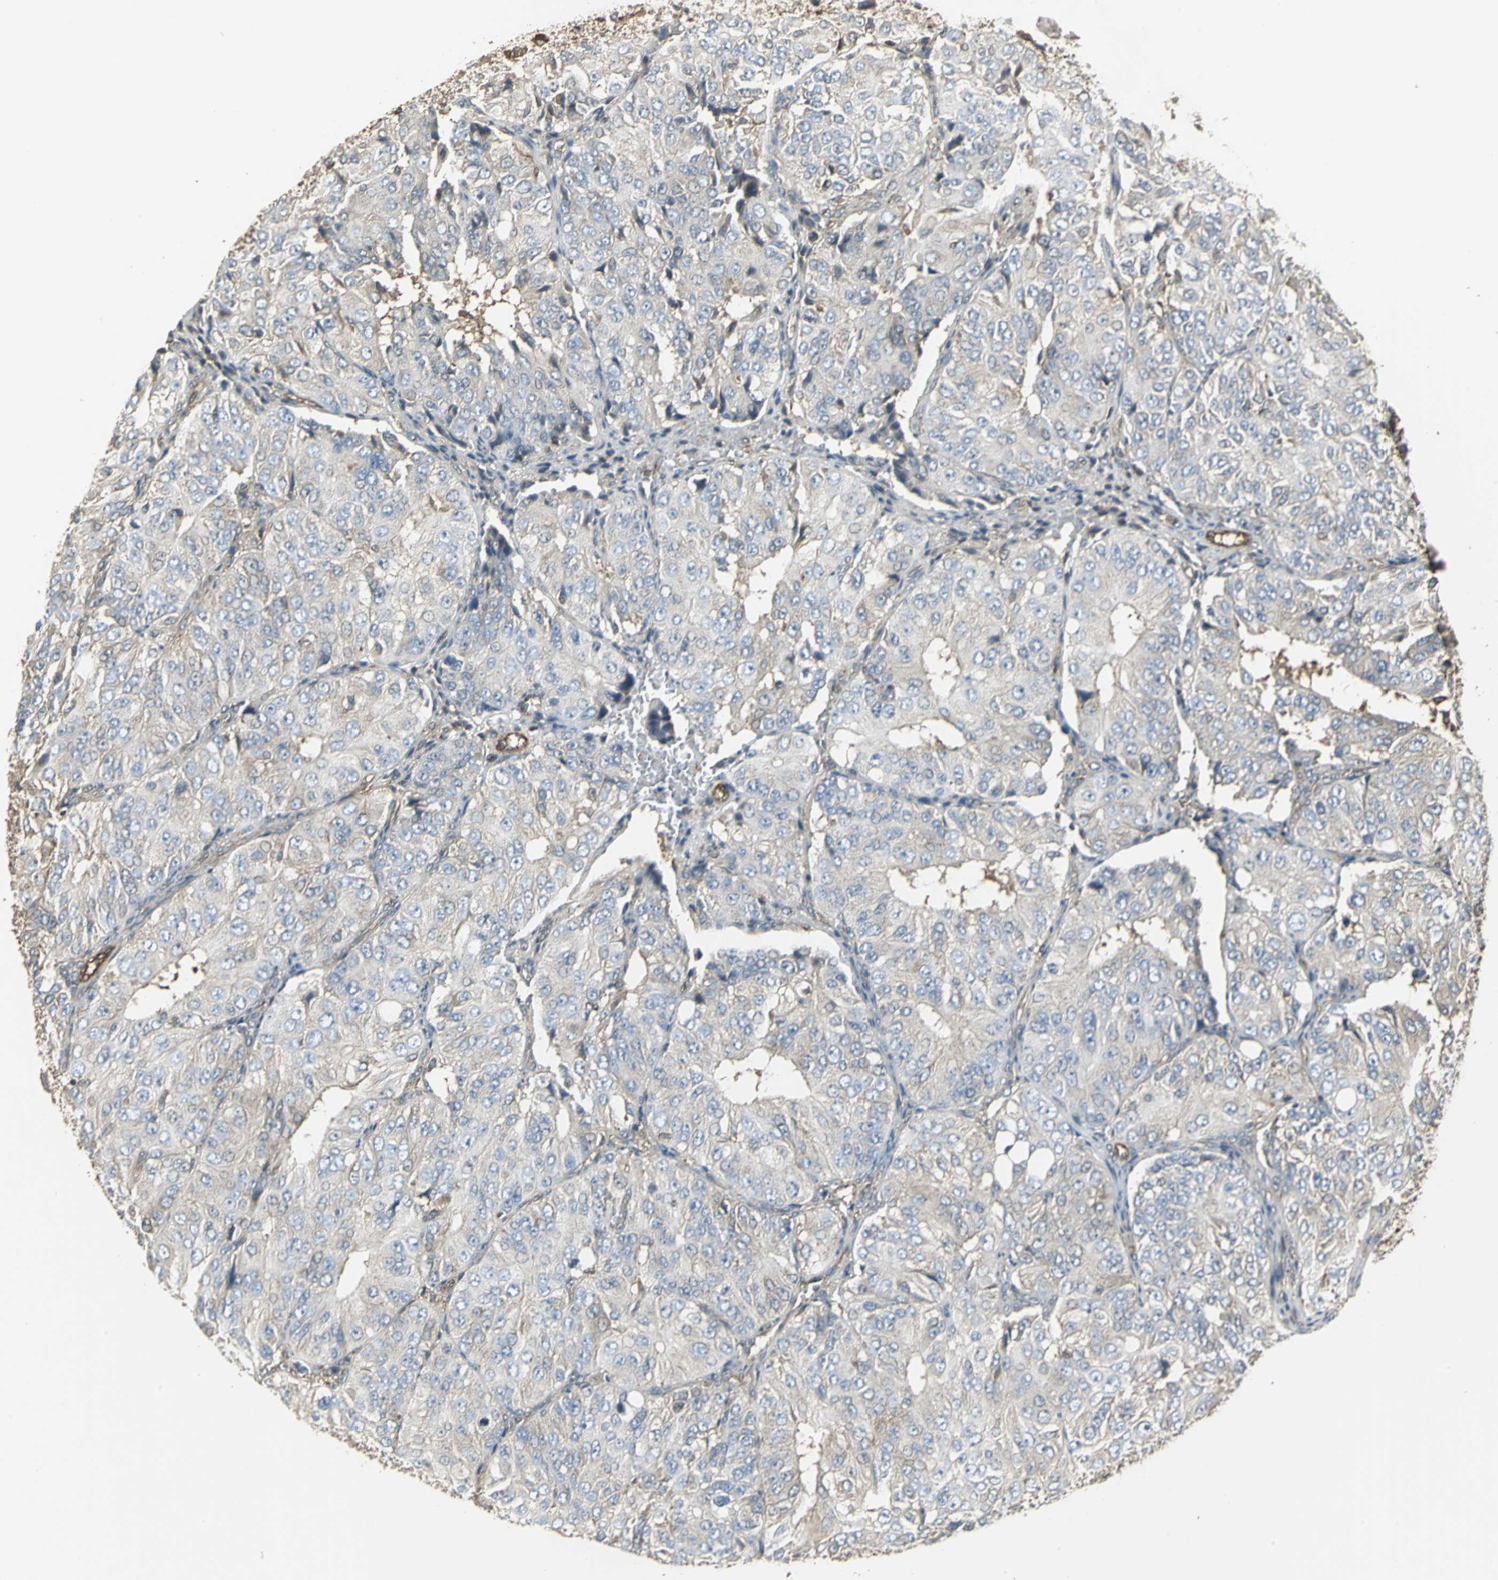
{"staining": {"intensity": "weak", "quantity": ">75%", "location": "cytoplasmic/membranous"}, "tissue": "ovarian cancer", "cell_type": "Tumor cells", "image_type": "cancer", "snomed": [{"axis": "morphology", "description": "Carcinoma, endometroid"}, {"axis": "topography", "description": "Ovary"}], "caption": "Immunohistochemical staining of ovarian endometroid carcinoma reveals low levels of weak cytoplasmic/membranous protein expression in approximately >75% of tumor cells.", "gene": "PRXL2B", "patient": {"sex": "female", "age": 51}}